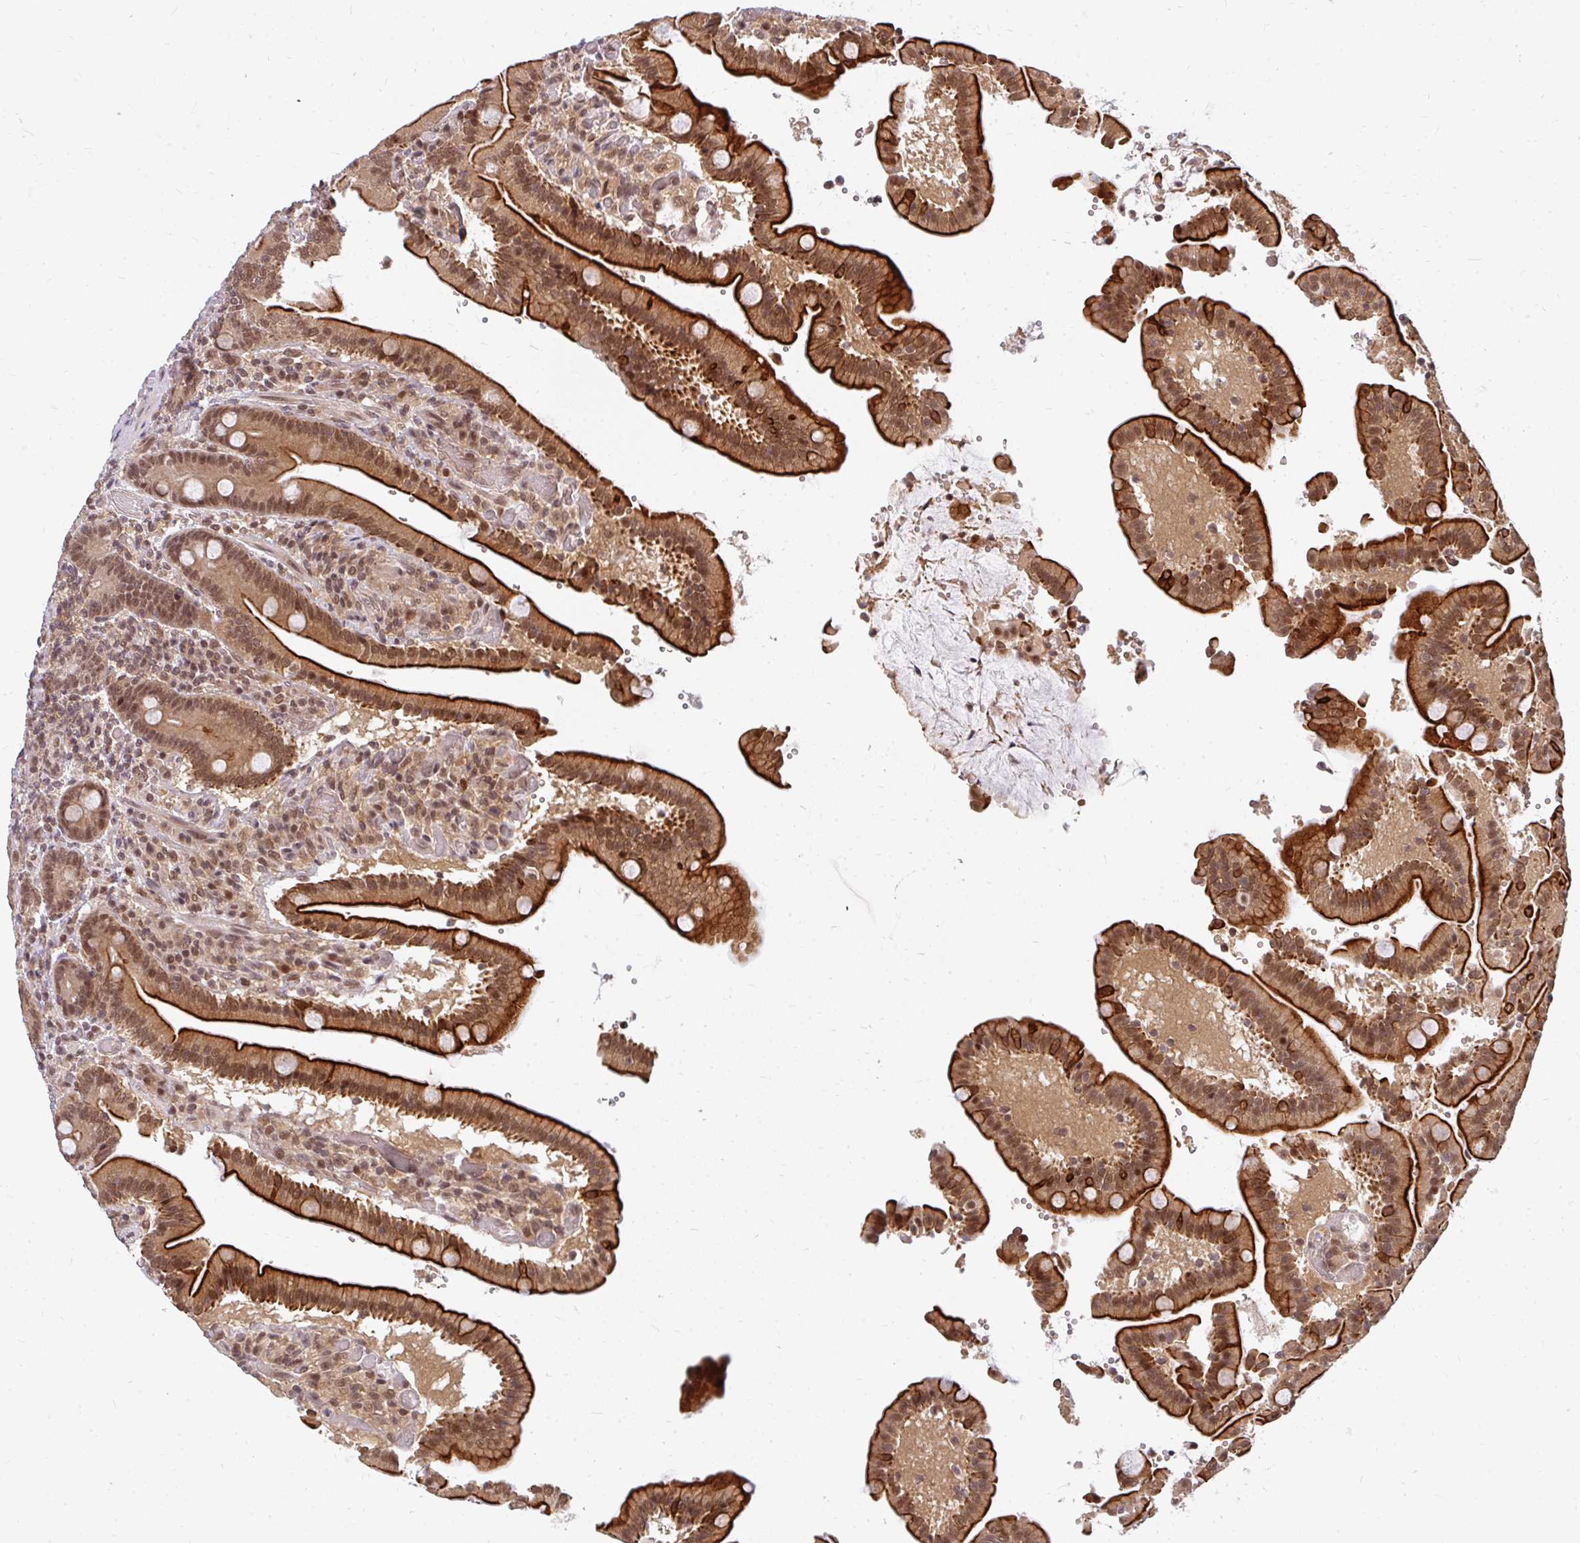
{"staining": {"intensity": "strong", "quantity": "25%-75%", "location": "cytoplasmic/membranous,nuclear"}, "tissue": "duodenum", "cell_type": "Glandular cells", "image_type": "normal", "snomed": [{"axis": "morphology", "description": "Normal tissue, NOS"}, {"axis": "topography", "description": "Duodenum"}], "caption": "DAB immunohistochemical staining of benign duodenum demonstrates strong cytoplasmic/membranous,nuclear protein staining in approximately 25%-75% of glandular cells.", "gene": "GTF3C6", "patient": {"sex": "female", "age": 62}}